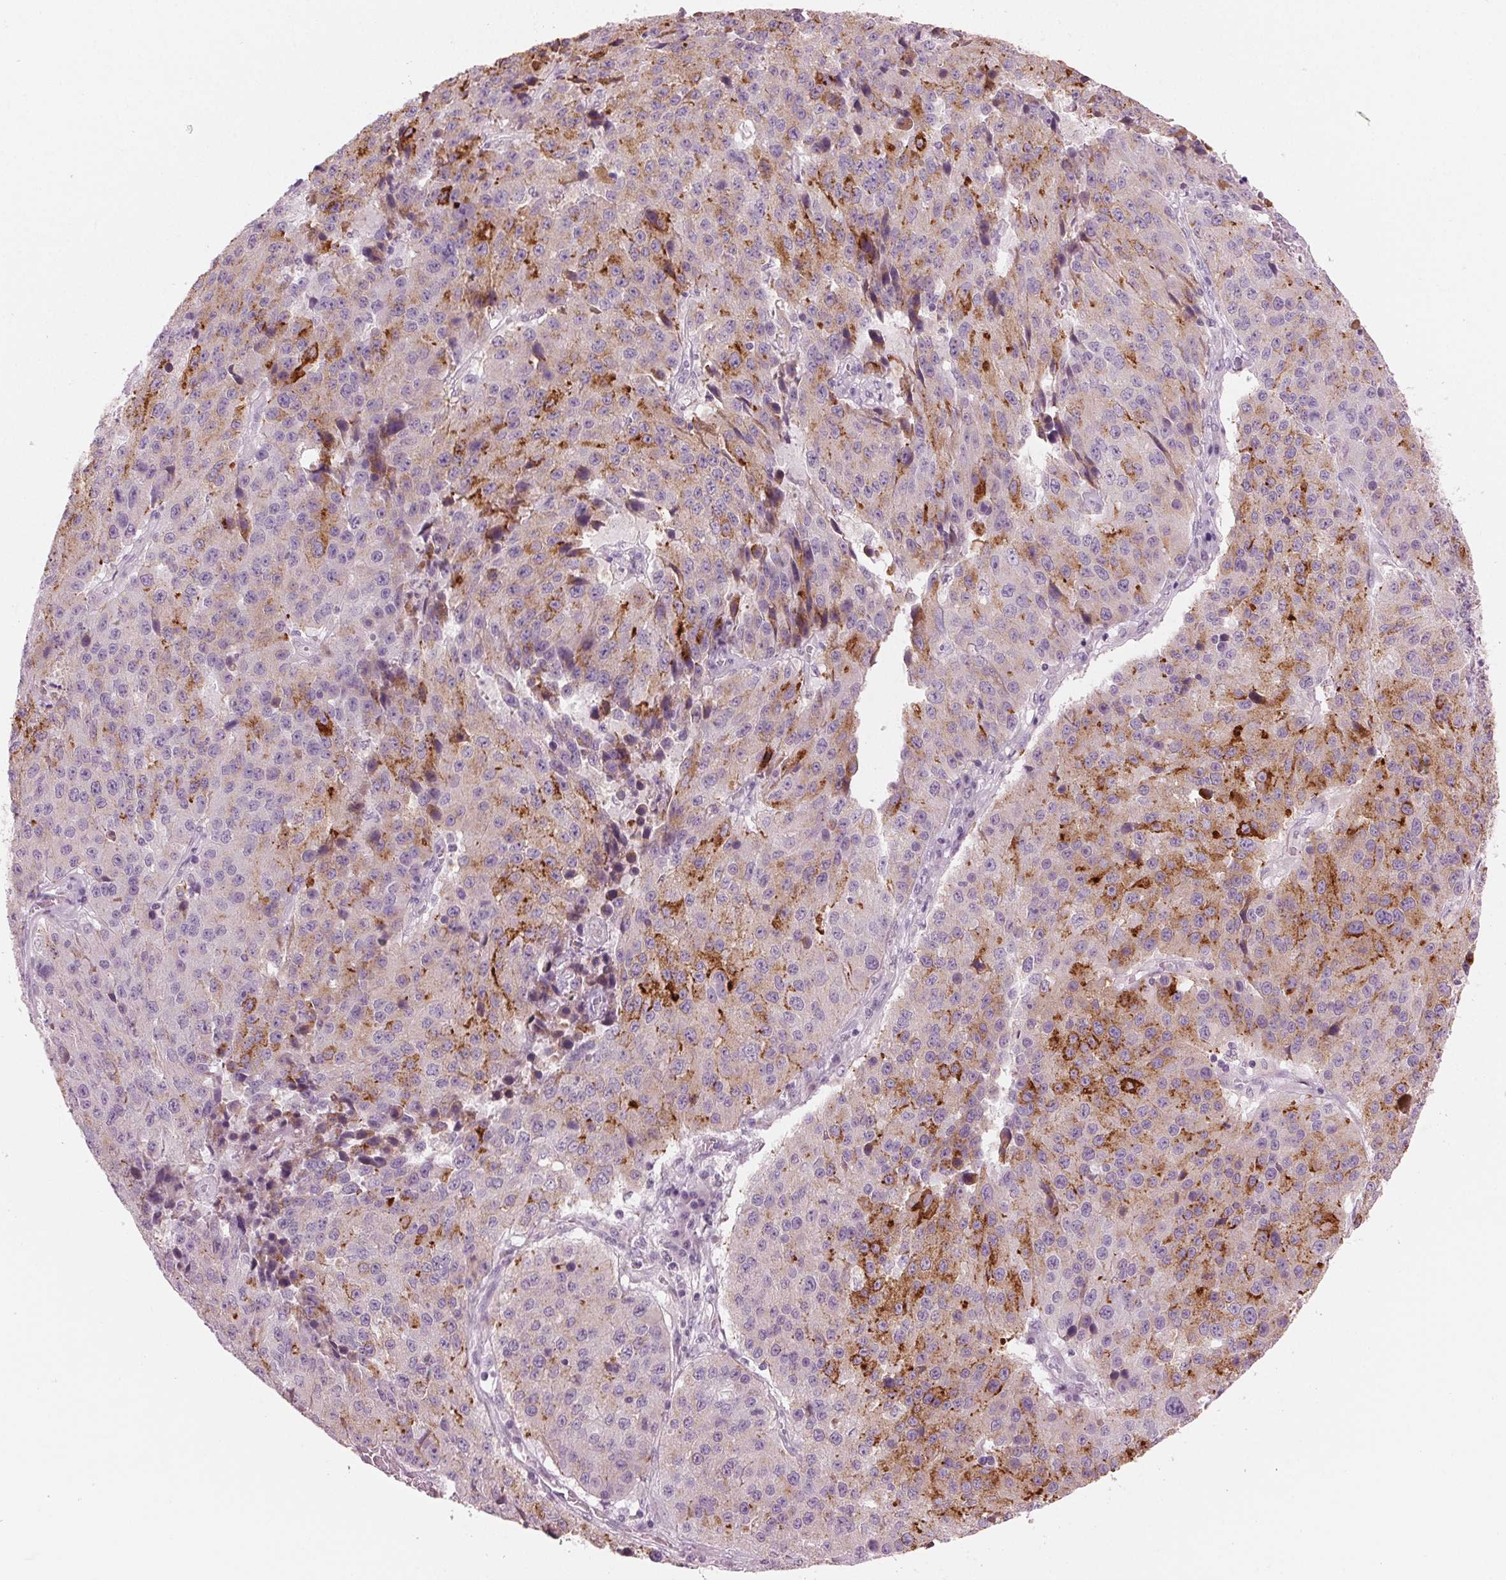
{"staining": {"intensity": "moderate", "quantity": "<25%", "location": "cytoplasmic/membranous"}, "tissue": "stomach cancer", "cell_type": "Tumor cells", "image_type": "cancer", "snomed": [{"axis": "morphology", "description": "Adenocarcinoma, NOS"}, {"axis": "topography", "description": "Stomach"}], "caption": "Stomach adenocarcinoma stained with DAB (3,3'-diaminobenzidine) immunohistochemistry displays low levels of moderate cytoplasmic/membranous staining in about <25% of tumor cells. (DAB (3,3'-diaminobenzidine) IHC with brightfield microscopy, high magnification).", "gene": "PRAP1", "patient": {"sex": "male", "age": 71}}